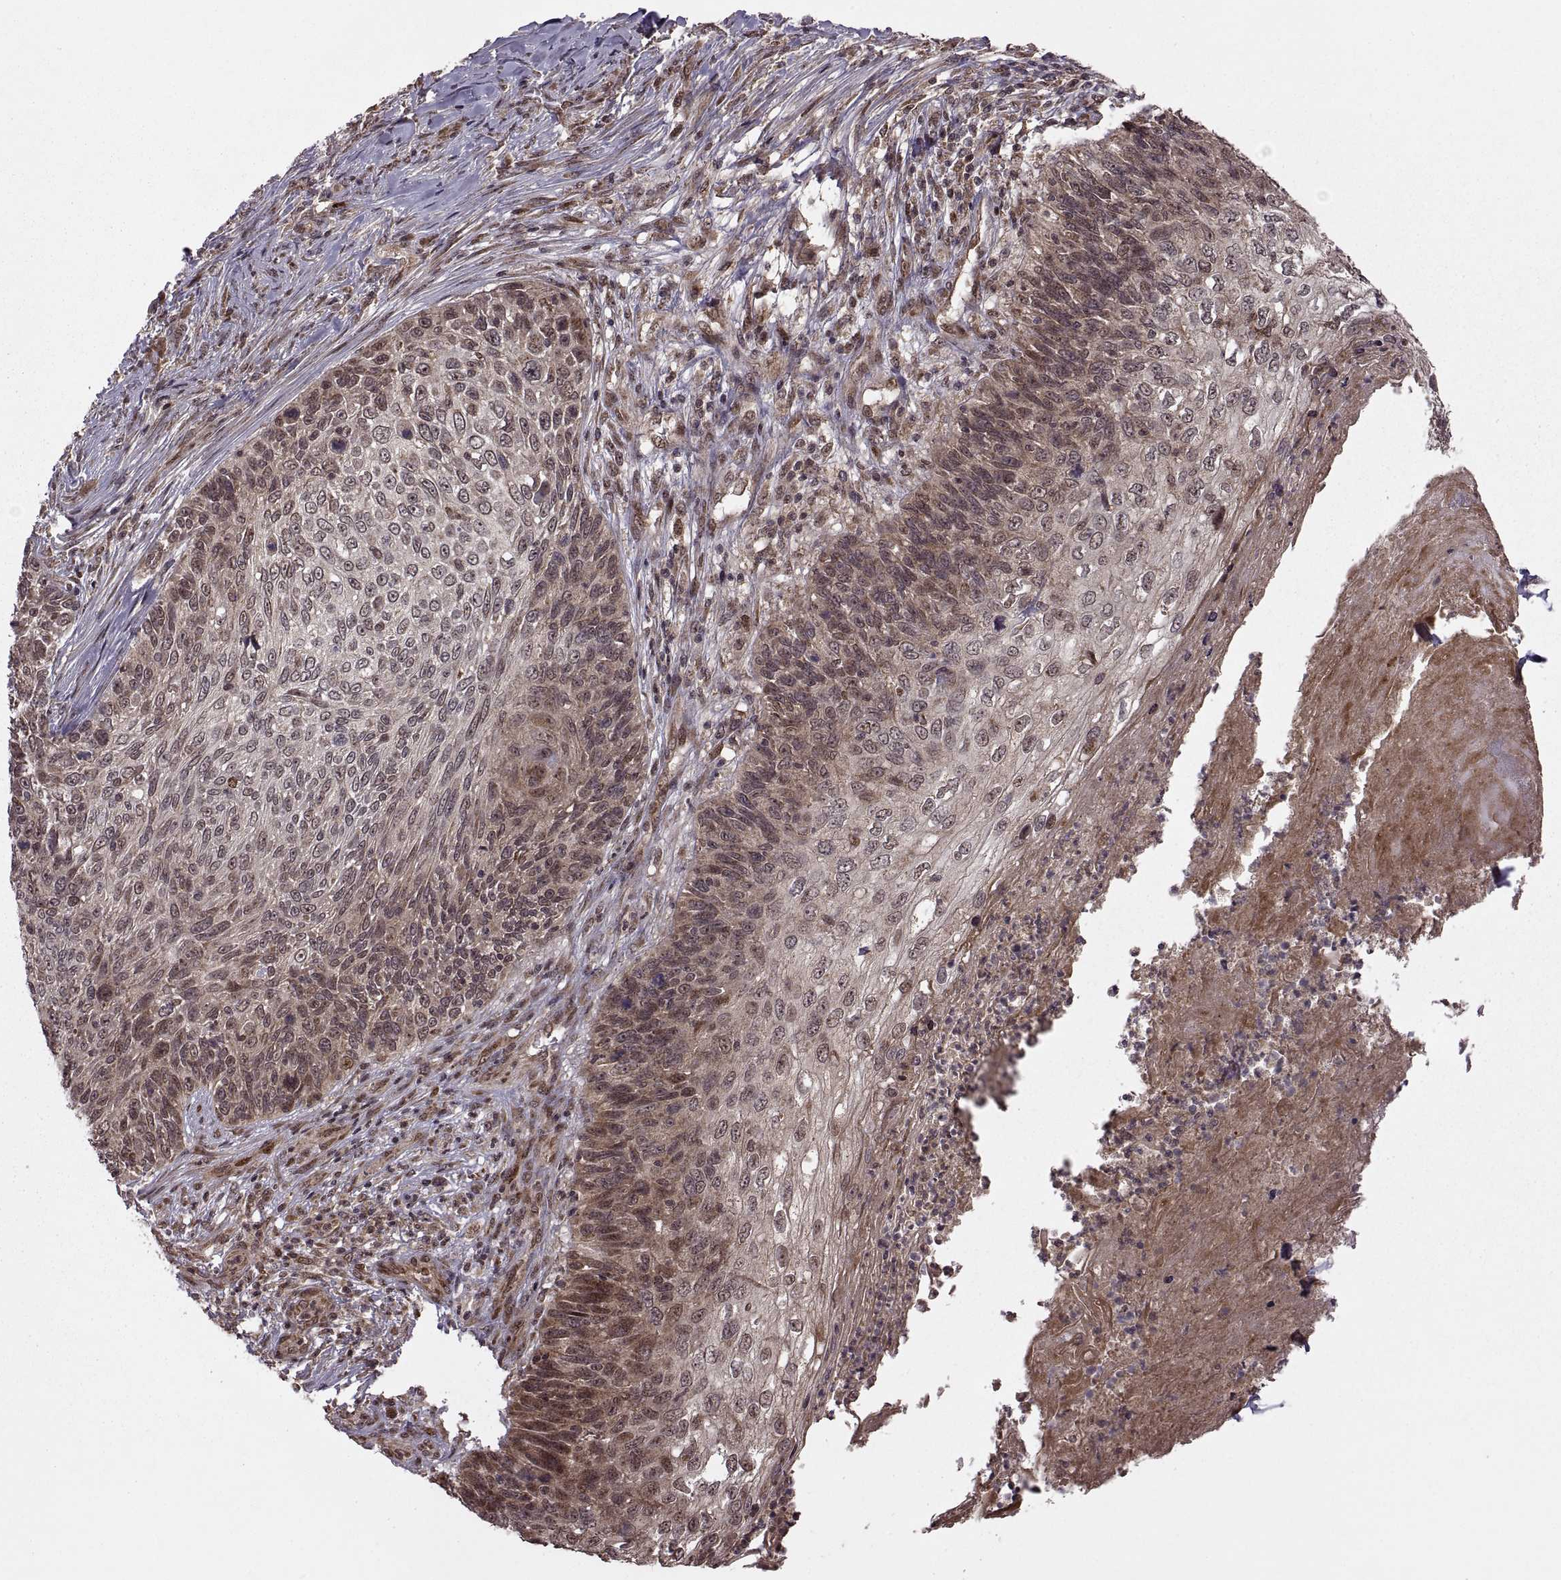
{"staining": {"intensity": "moderate", "quantity": "25%-75%", "location": "cytoplasmic/membranous,nuclear"}, "tissue": "skin cancer", "cell_type": "Tumor cells", "image_type": "cancer", "snomed": [{"axis": "morphology", "description": "Squamous cell carcinoma, NOS"}, {"axis": "topography", "description": "Skin"}], "caption": "Squamous cell carcinoma (skin) tissue exhibits moderate cytoplasmic/membranous and nuclear staining in about 25%-75% of tumor cells", "gene": "PTOV1", "patient": {"sex": "male", "age": 92}}